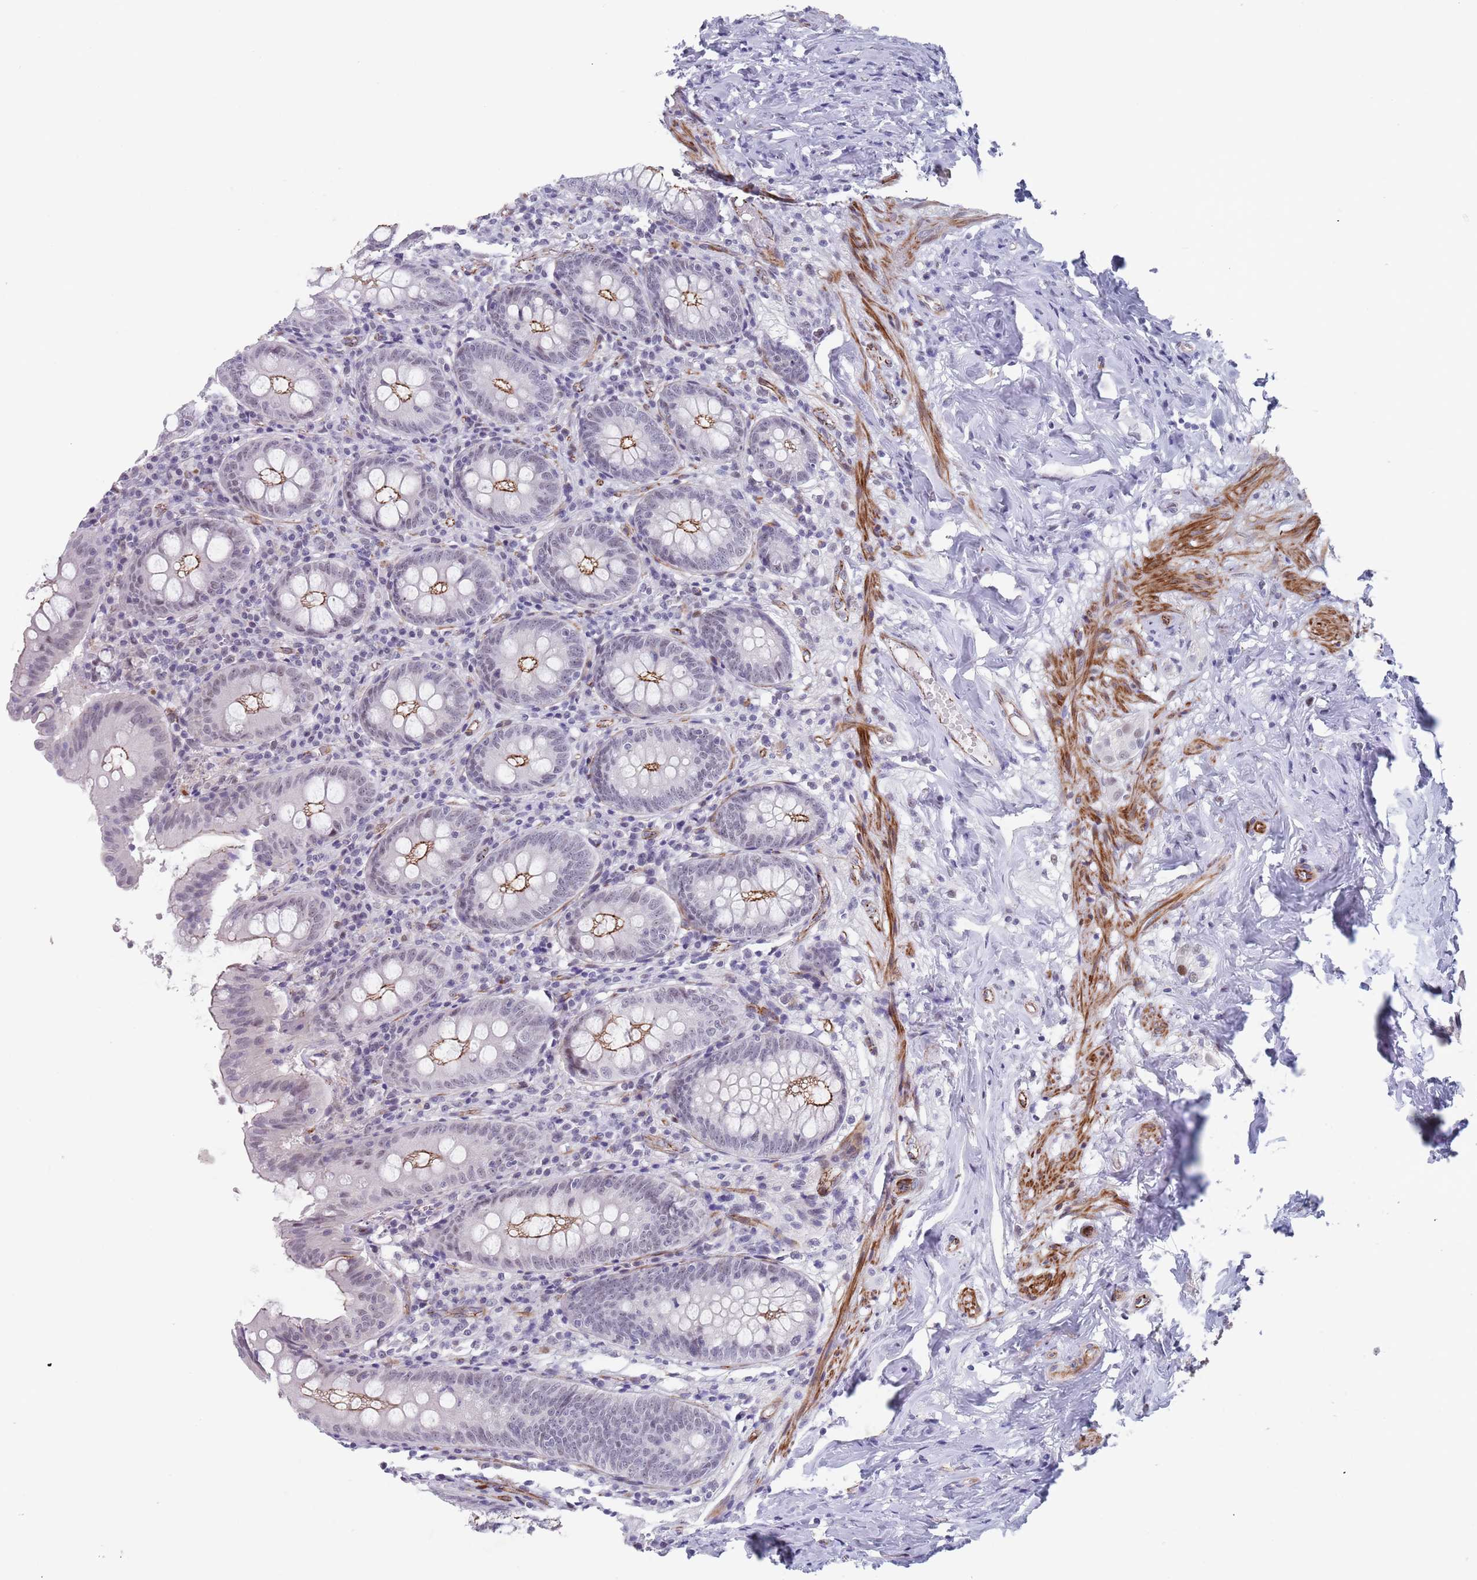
{"staining": {"intensity": "moderate", "quantity": "25%-75%", "location": "cytoplasmic/membranous"}, "tissue": "appendix", "cell_type": "Glandular cells", "image_type": "normal", "snomed": [{"axis": "morphology", "description": "Normal tissue, NOS"}, {"axis": "topography", "description": "Appendix"}], "caption": "Glandular cells demonstrate medium levels of moderate cytoplasmic/membranous positivity in approximately 25%-75% of cells in normal human appendix. The staining is performed using DAB brown chromogen to label protein expression. The nuclei are counter-stained blue using hematoxylin.", "gene": "OR5A2", "patient": {"sex": "female", "age": 54}}